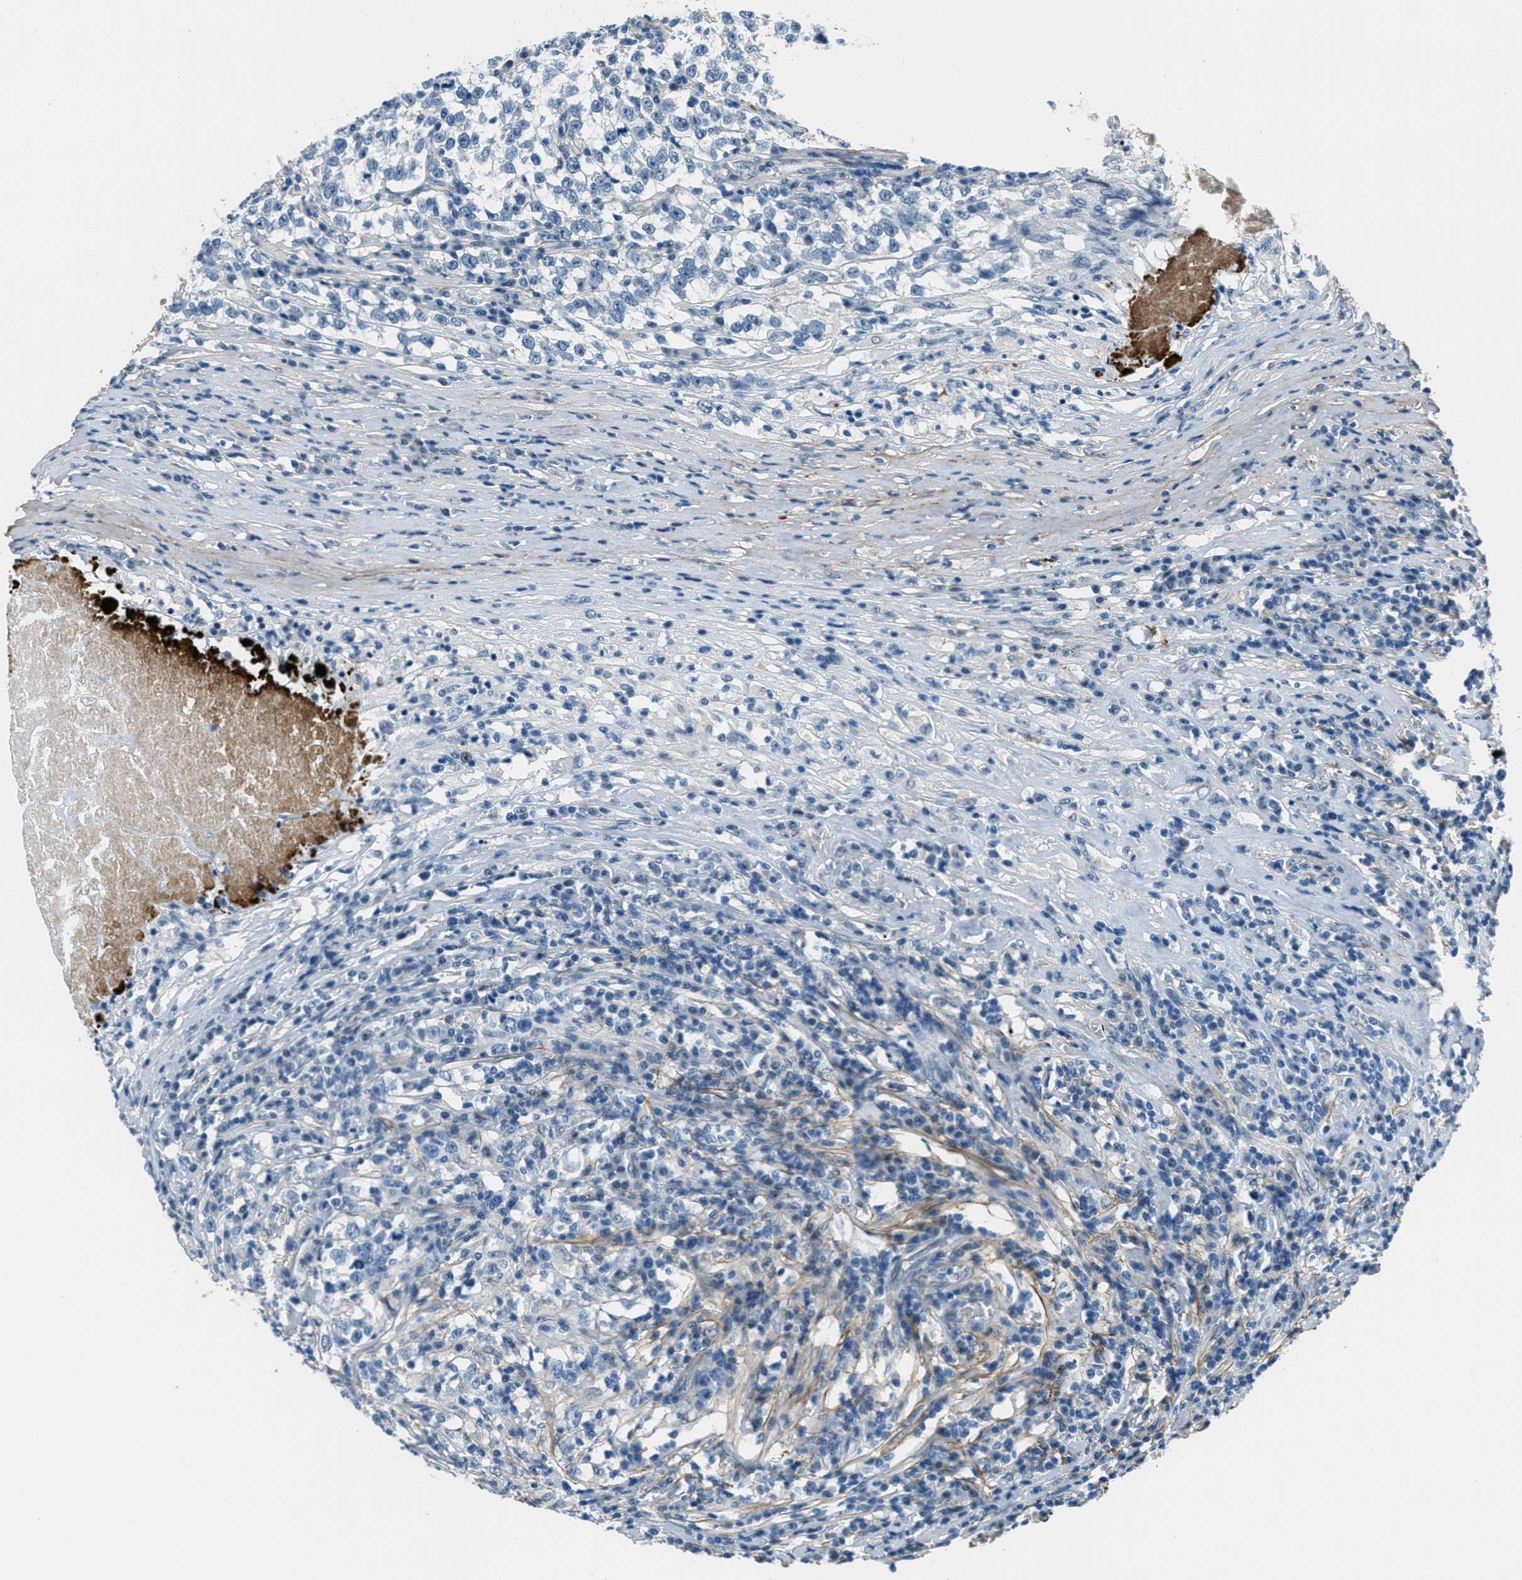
{"staining": {"intensity": "negative", "quantity": "none", "location": "none"}, "tissue": "testis cancer", "cell_type": "Tumor cells", "image_type": "cancer", "snomed": [{"axis": "morphology", "description": "Normal tissue, NOS"}, {"axis": "morphology", "description": "Seminoma, NOS"}, {"axis": "topography", "description": "Testis"}], "caption": "Histopathology image shows no protein expression in tumor cells of testis cancer tissue.", "gene": "FBN1", "patient": {"sex": "male", "age": 43}}